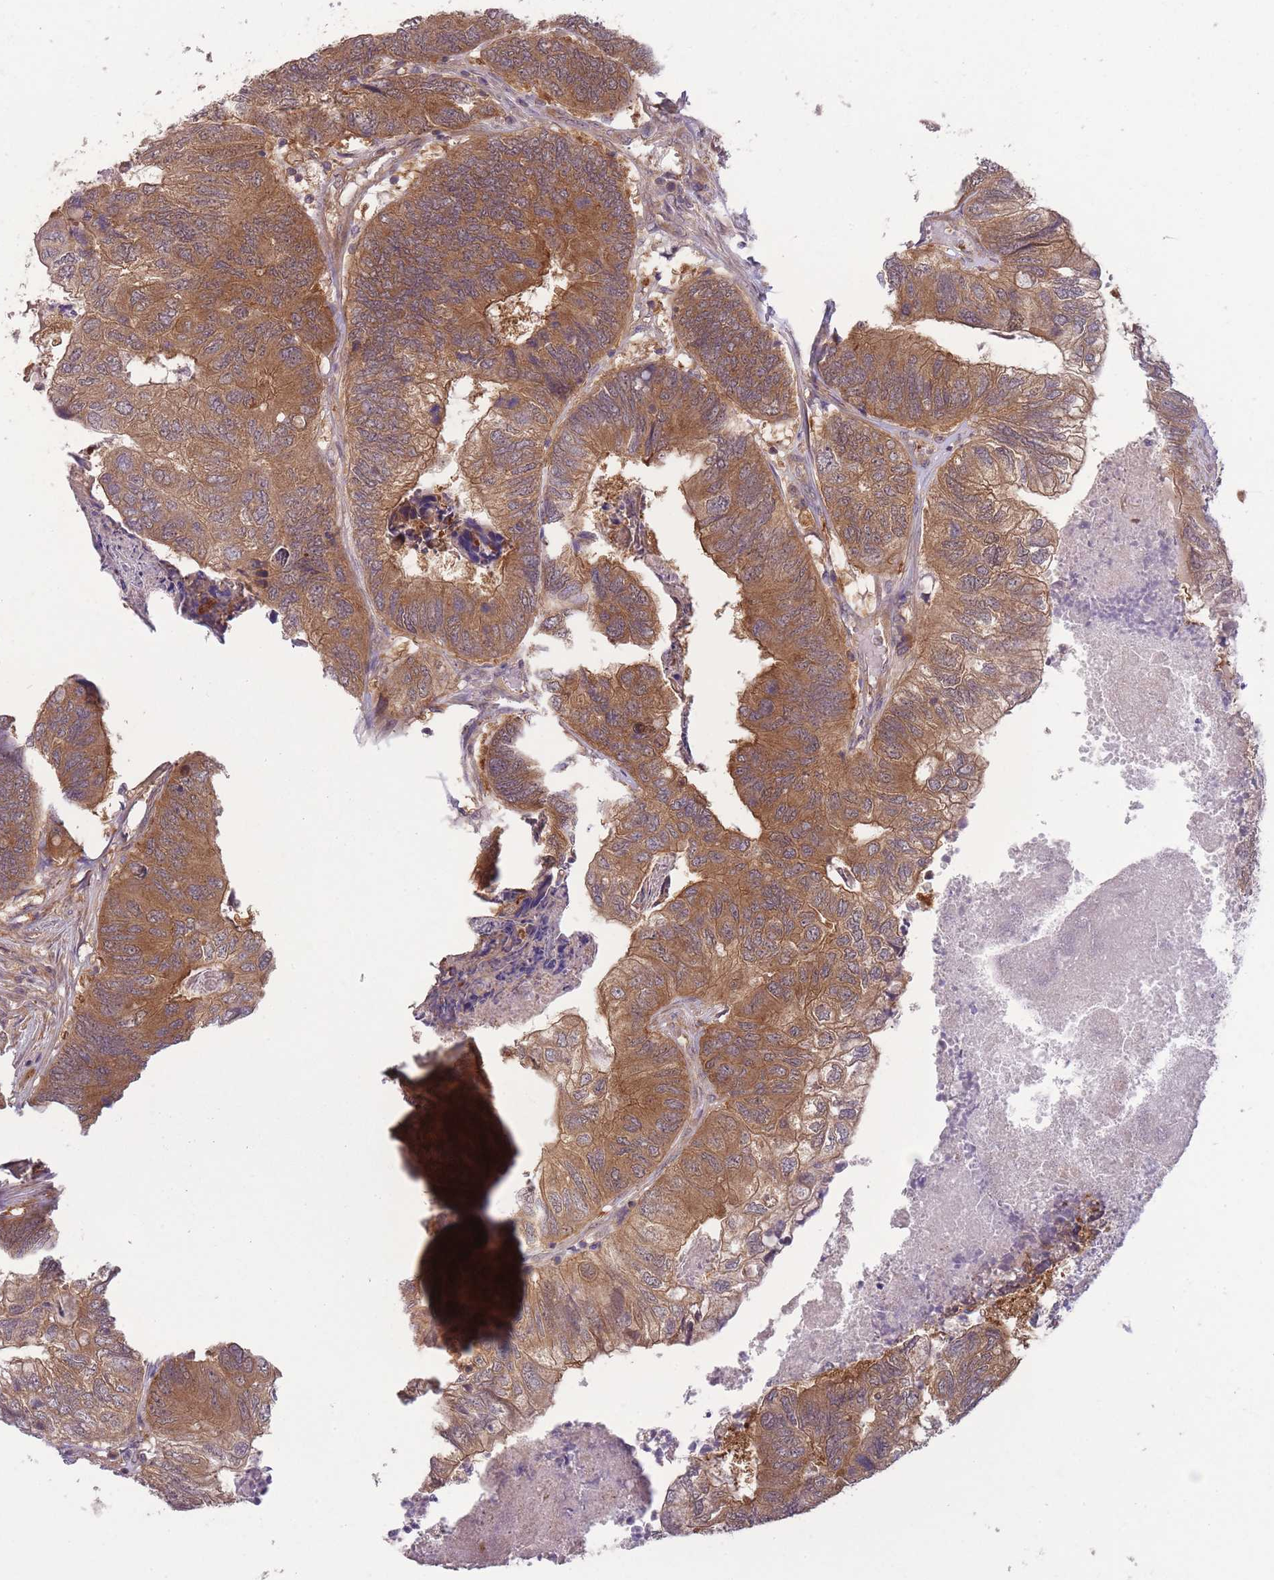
{"staining": {"intensity": "moderate", "quantity": ">75%", "location": "cytoplasmic/membranous"}, "tissue": "colorectal cancer", "cell_type": "Tumor cells", "image_type": "cancer", "snomed": [{"axis": "morphology", "description": "Adenocarcinoma, NOS"}, {"axis": "topography", "description": "Colon"}], "caption": "This is a photomicrograph of IHC staining of adenocarcinoma (colorectal), which shows moderate staining in the cytoplasmic/membranous of tumor cells.", "gene": "PFDN6", "patient": {"sex": "female", "age": 67}}